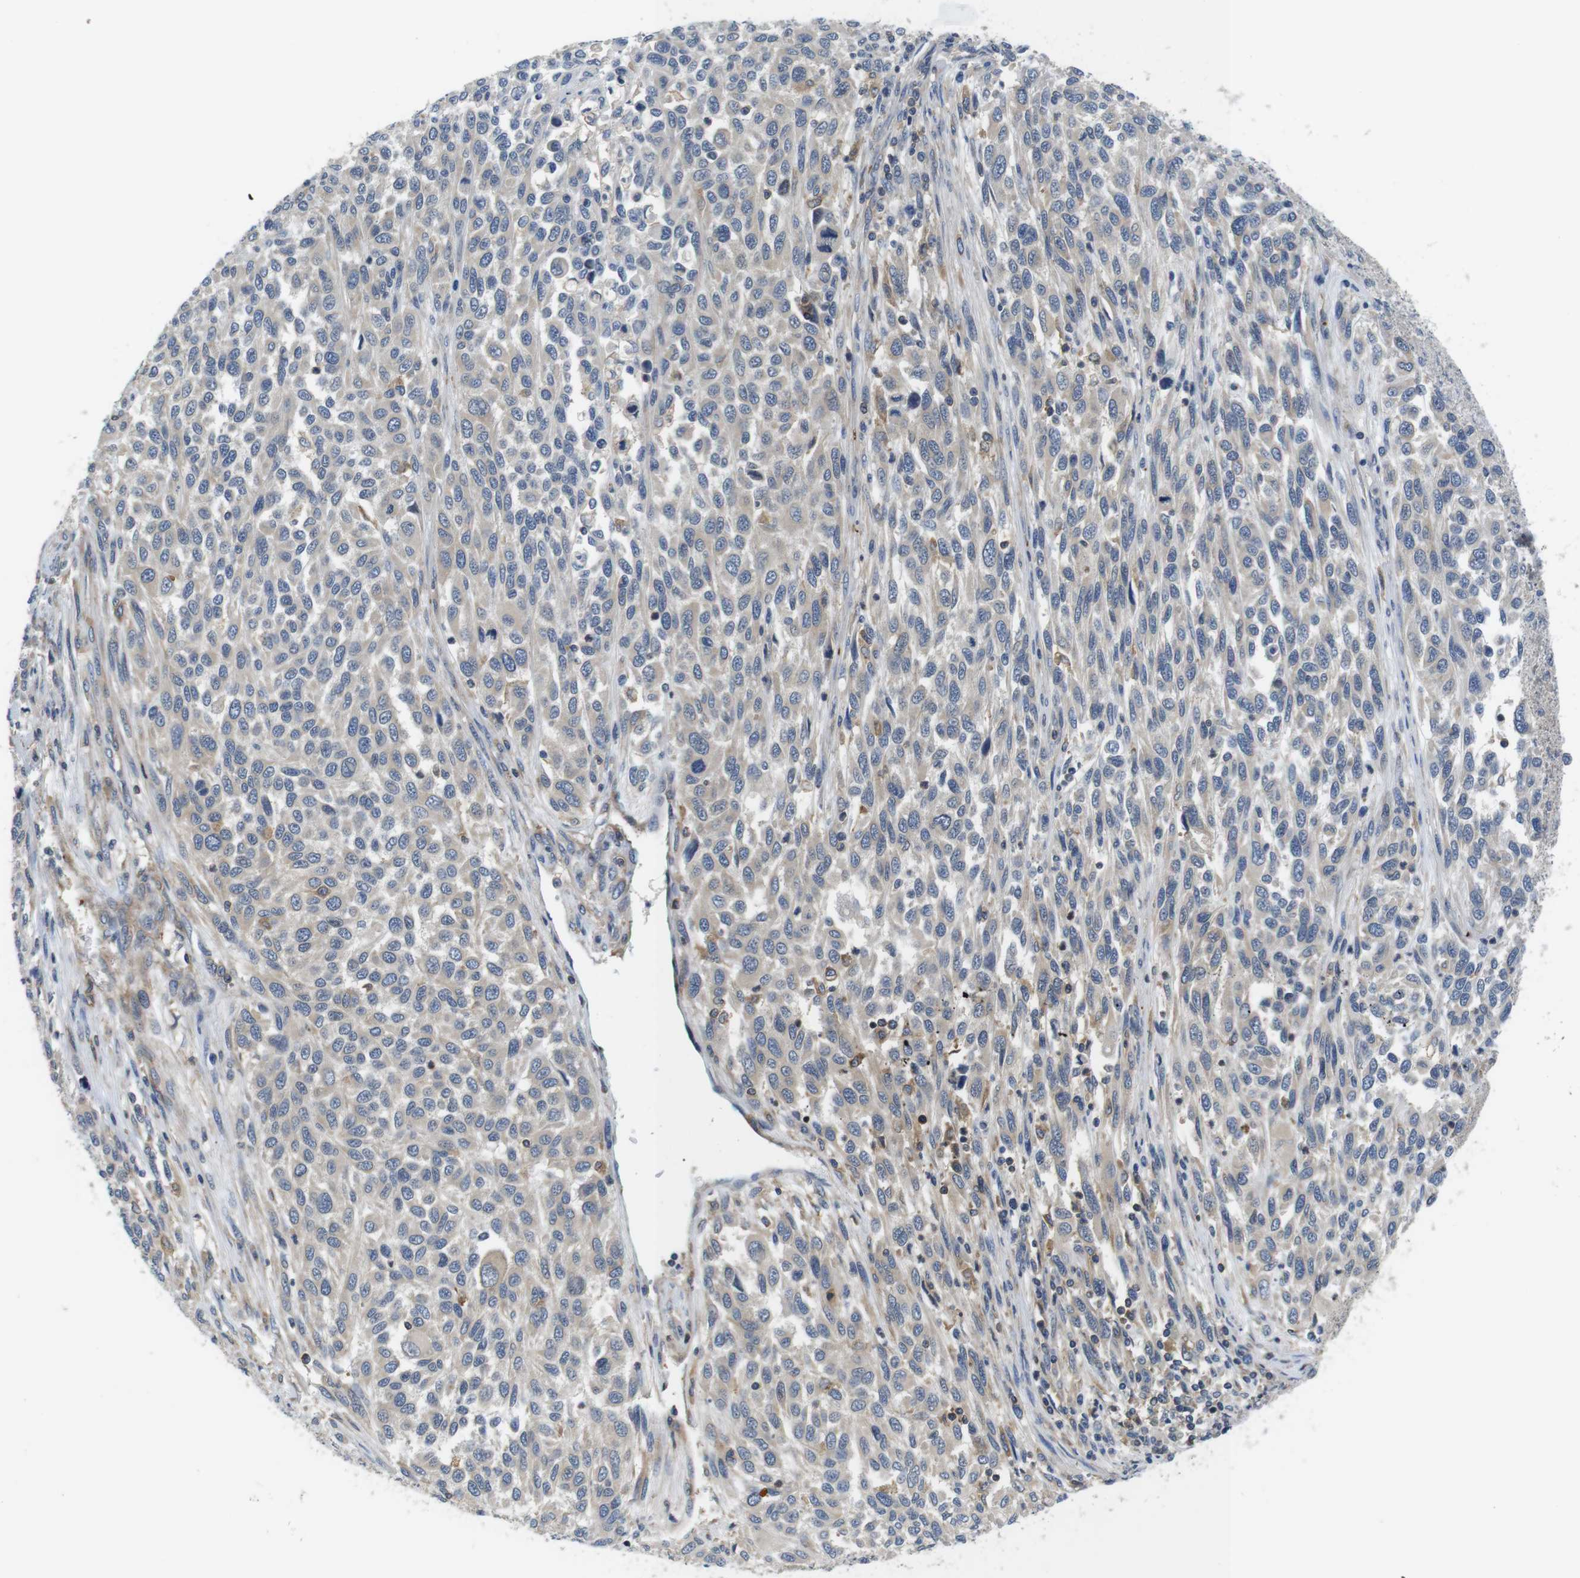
{"staining": {"intensity": "negative", "quantity": "none", "location": "none"}, "tissue": "melanoma", "cell_type": "Tumor cells", "image_type": "cancer", "snomed": [{"axis": "morphology", "description": "Malignant melanoma, Metastatic site"}, {"axis": "topography", "description": "Lymph node"}], "caption": "Image shows no protein staining in tumor cells of malignant melanoma (metastatic site) tissue. The staining was performed using DAB (3,3'-diaminobenzidine) to visualize the protein expression in brown, while the nuclei were stained in blue with hematoxylin (Magnification: 20x).", "gene": "HERPUD2", "patient": {"sex": "male", "age": 61}}